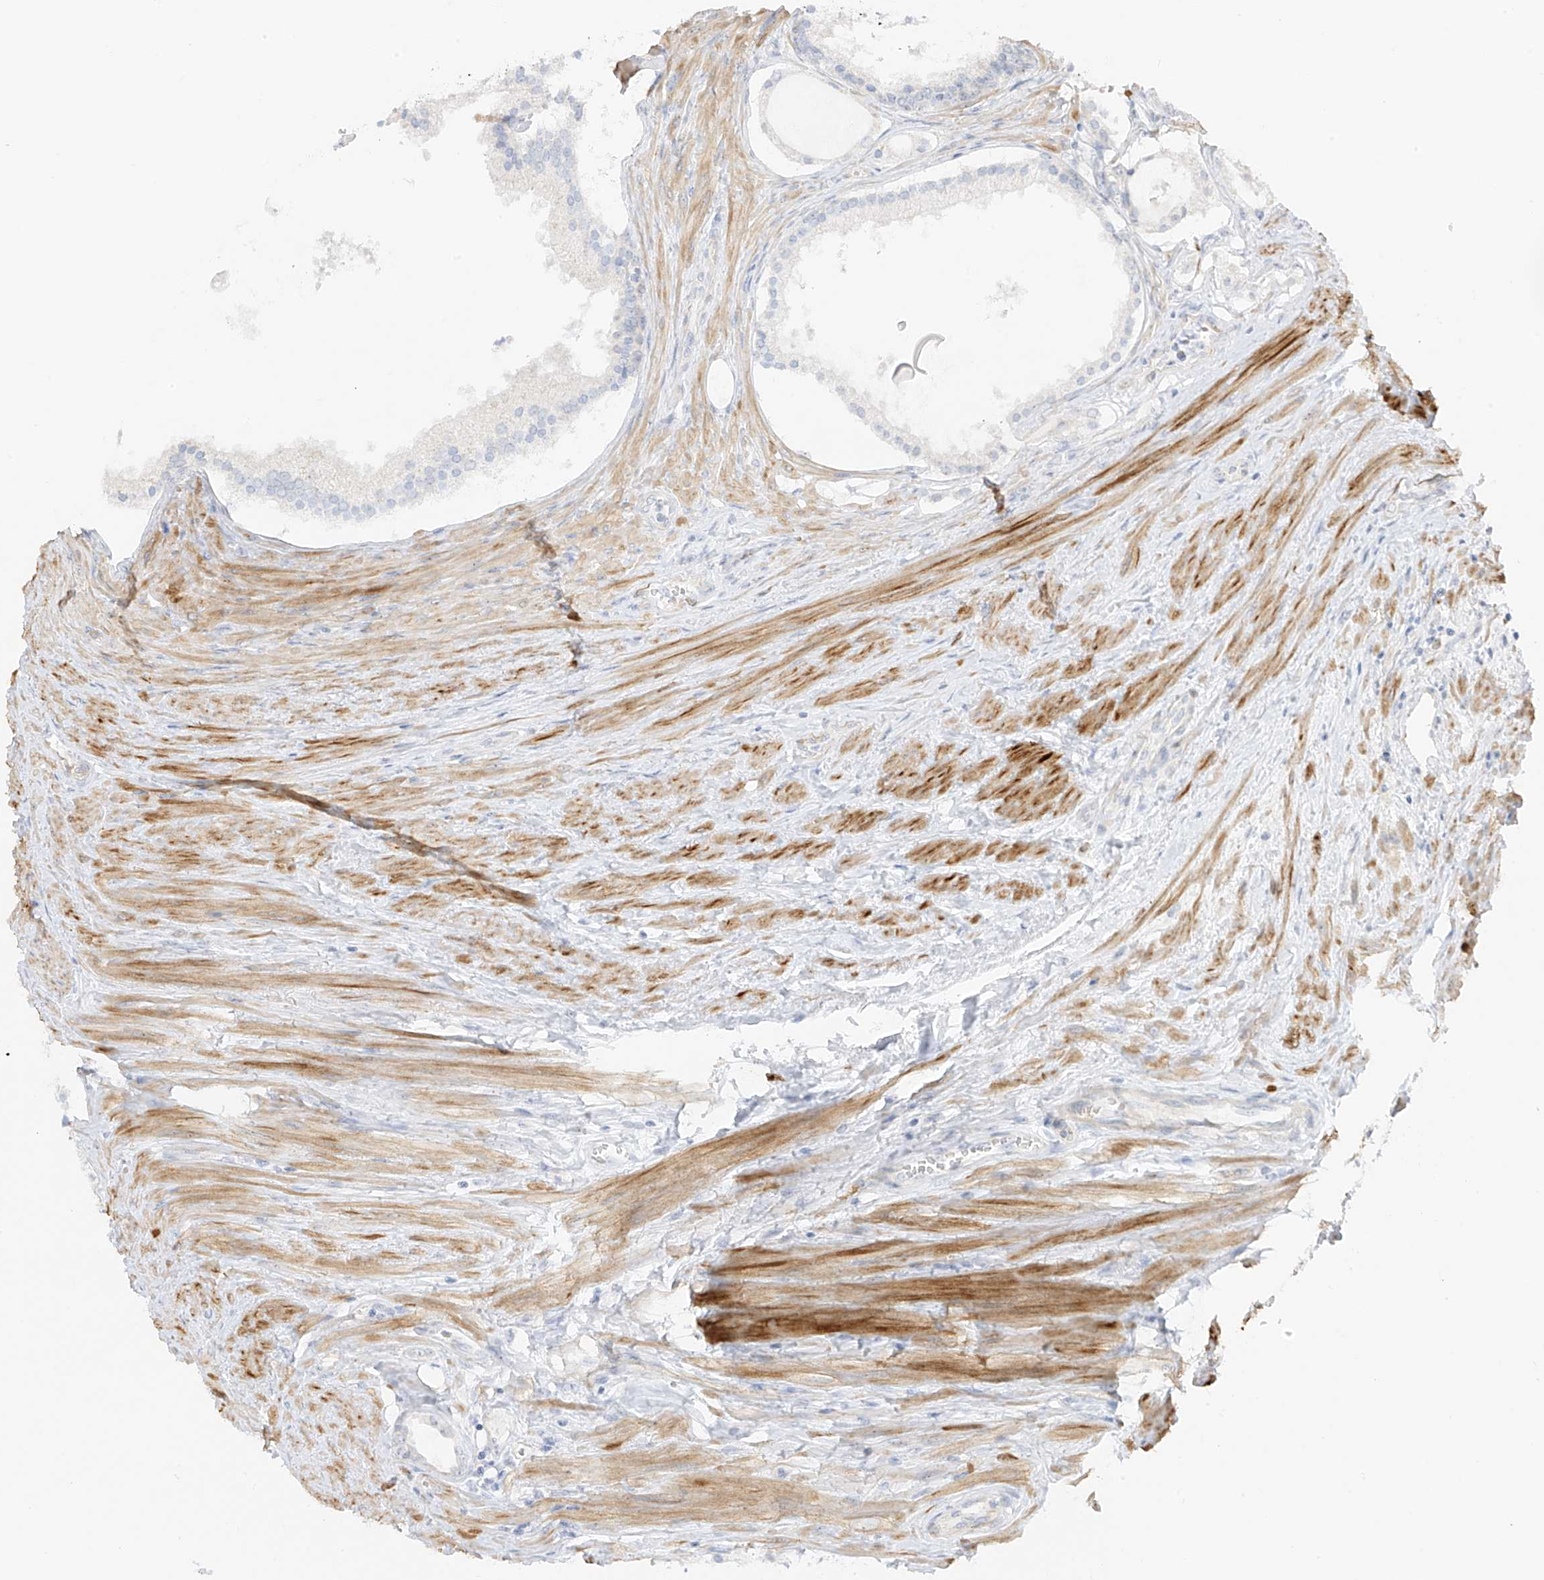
{"staining": {"intensity": "negative", "quantity": "none", "location": "none"}, "tissue": "prostate cancer", "cell_type": "Tumor cells", "image_type": "cancer", "snomed": [{"axis": "morphology", "description": "Adenocarcinoma, High grade"}, {"axis": "topography", "description": "Prostate"}], "caption": "Immunohistochemistry (IHC) of prostate cancer displays no staining in tumor cells.", "gene": "C11orf87", "patient": {"sex": "male", "age": 68}}